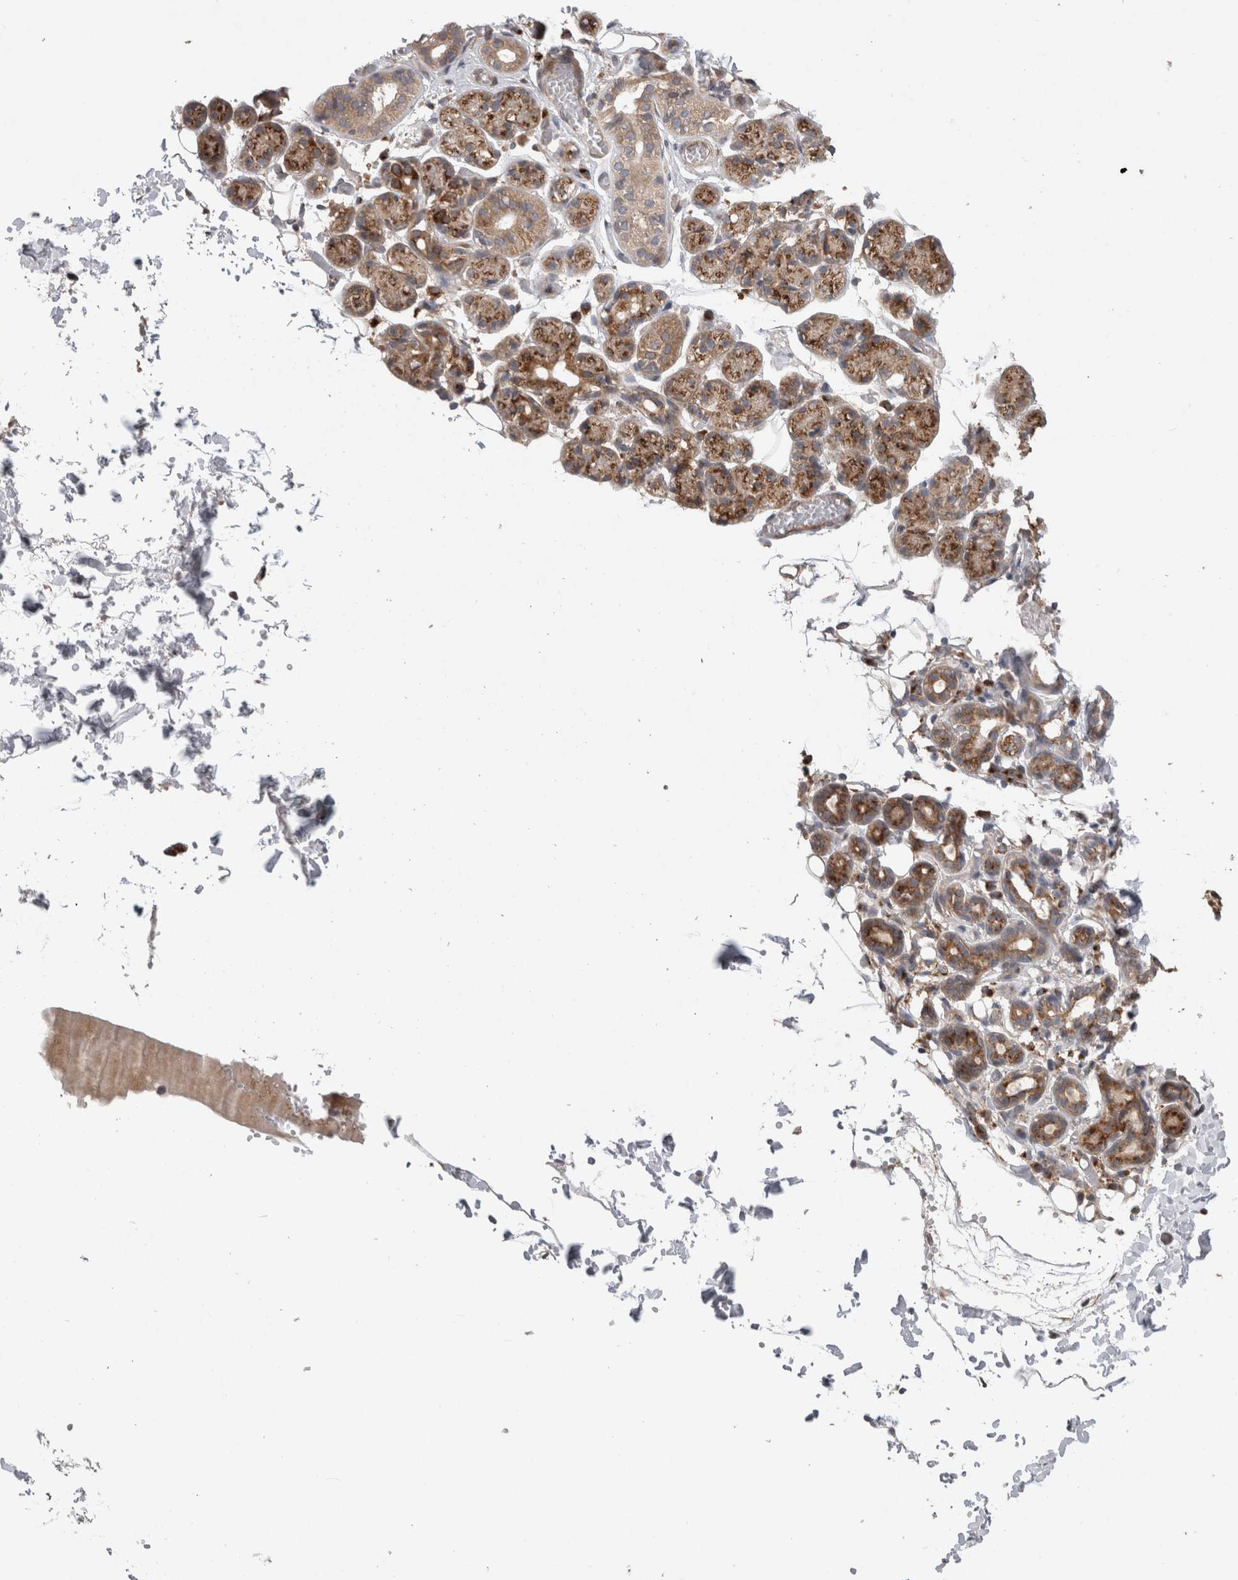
{"staining": {"intensity": "moderate", "quantity": ">75%", "location": "cytoplasmic/membranous"}, "tissue": "salivary gland", "cell_type": "Glandular cells", "image_type": "normal", "snomed": [{"axis": "morphology", "description": "Normal tissue, NOS"}, {"axis": "topography", "description": "Salivary gland"}], "caption": "A histopathology image of human salivary gland stained for a protein demonstrates moderate cytoplasmic/membranous brown staining in glandular cells. The staining was performed using DAB (3,3'-diaminobenzidine), with brown indicating positive protein expression. Nuclei are stained blue with hematoxylin.", "gene": "TRIM5", "patient": {"sex": "male", "age": 63}}